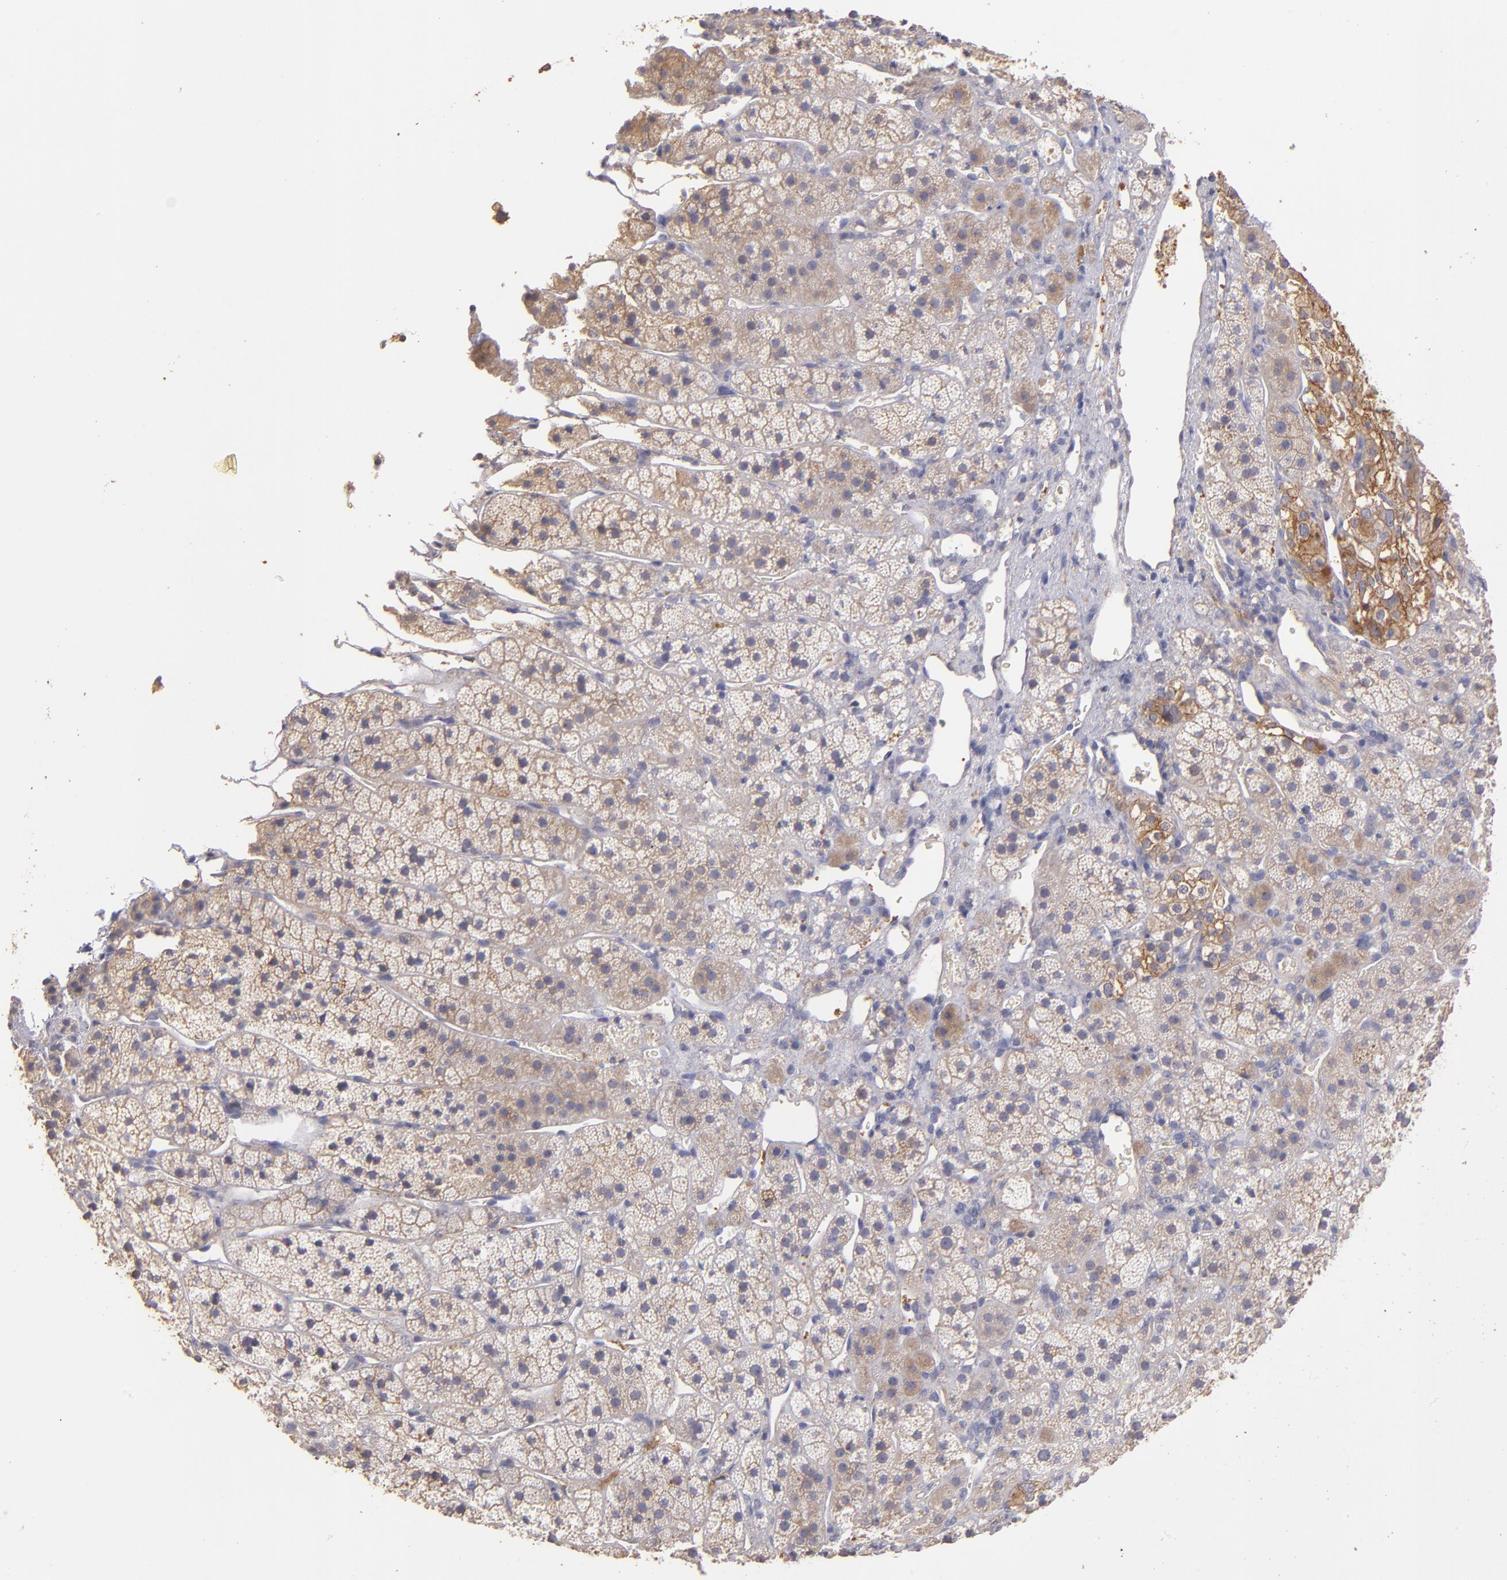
{"staining": {"intensity": "weak", "quantity": "25%-75%", "location": "cytoplasmic/membranous"}, "tissue": "adrenal gland", "cell_type": "Glandular cells", "image_type": "normal", "snomed": [{"axis": "morphology", "description": "Normal tissue, NOS"}, {"axis": "topography", "description": "Adrenal gland"}], "caption": "Protein expression analysis of benign human adrenal gland reveals weak cytoplasmic/membranous staining in approximately 25%-75% of glandular cells.", "gene": "GNAZ", "patient": {"sex": "female", "age": 44}}